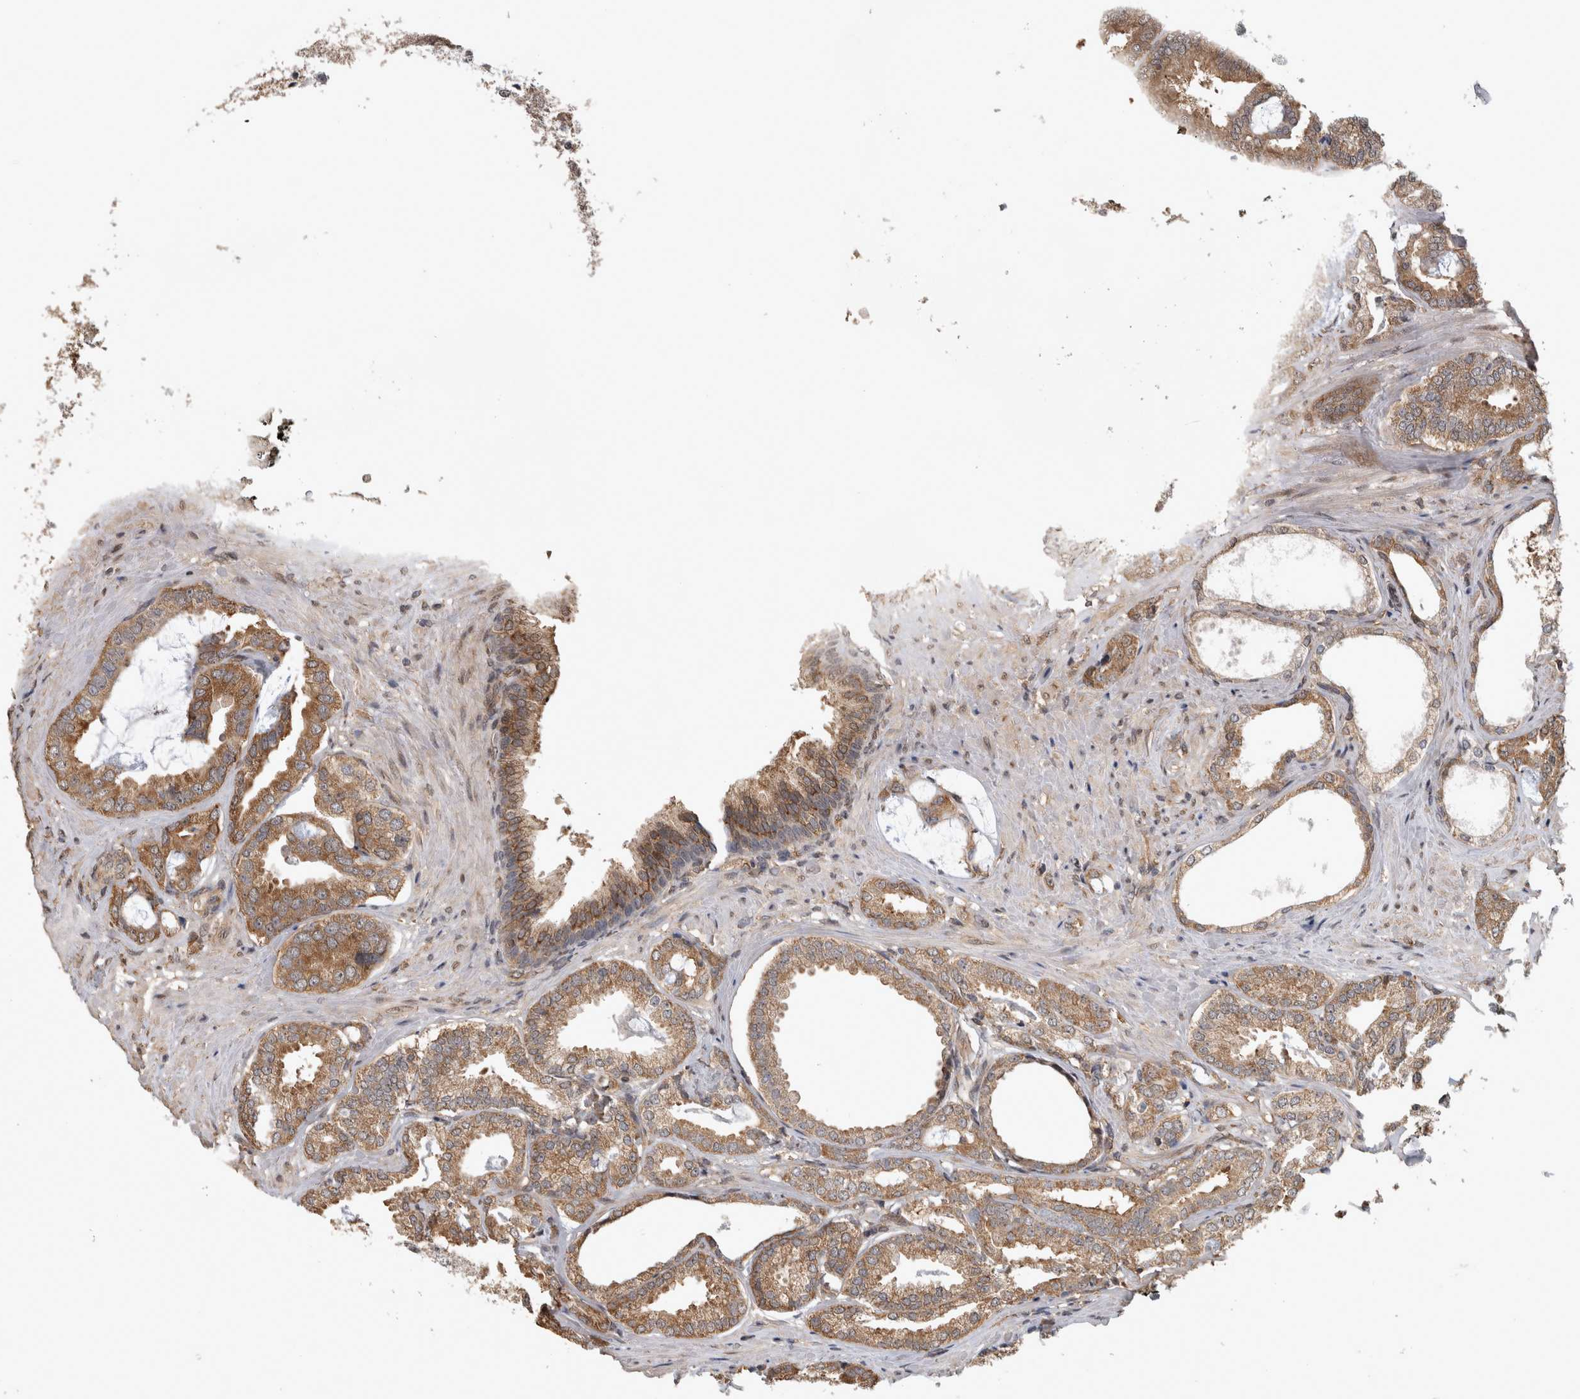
{"staining": {"intensity": "moderate", "quantity": ">75%", "location": "cytoplasmic/membranous"}, "tissue": "prostate cancer", "cell_type": "Tumor cells", "image_type": "cancer", "snomed": [{"axis": "morphology", "description": "Adenocarcinoma, Low grade"}, {"axis": "topography", "description": "Prostate"}], "caption": "Prostate cancer (low-grade adenocarcinoma) stained with immunohistochemistry demonstrates moderate cytoplasmic/membranous expression in approximately >75% of tumor cells.", "gene": "ATXN2", "patient": {"sex": "male", "age": 71}}